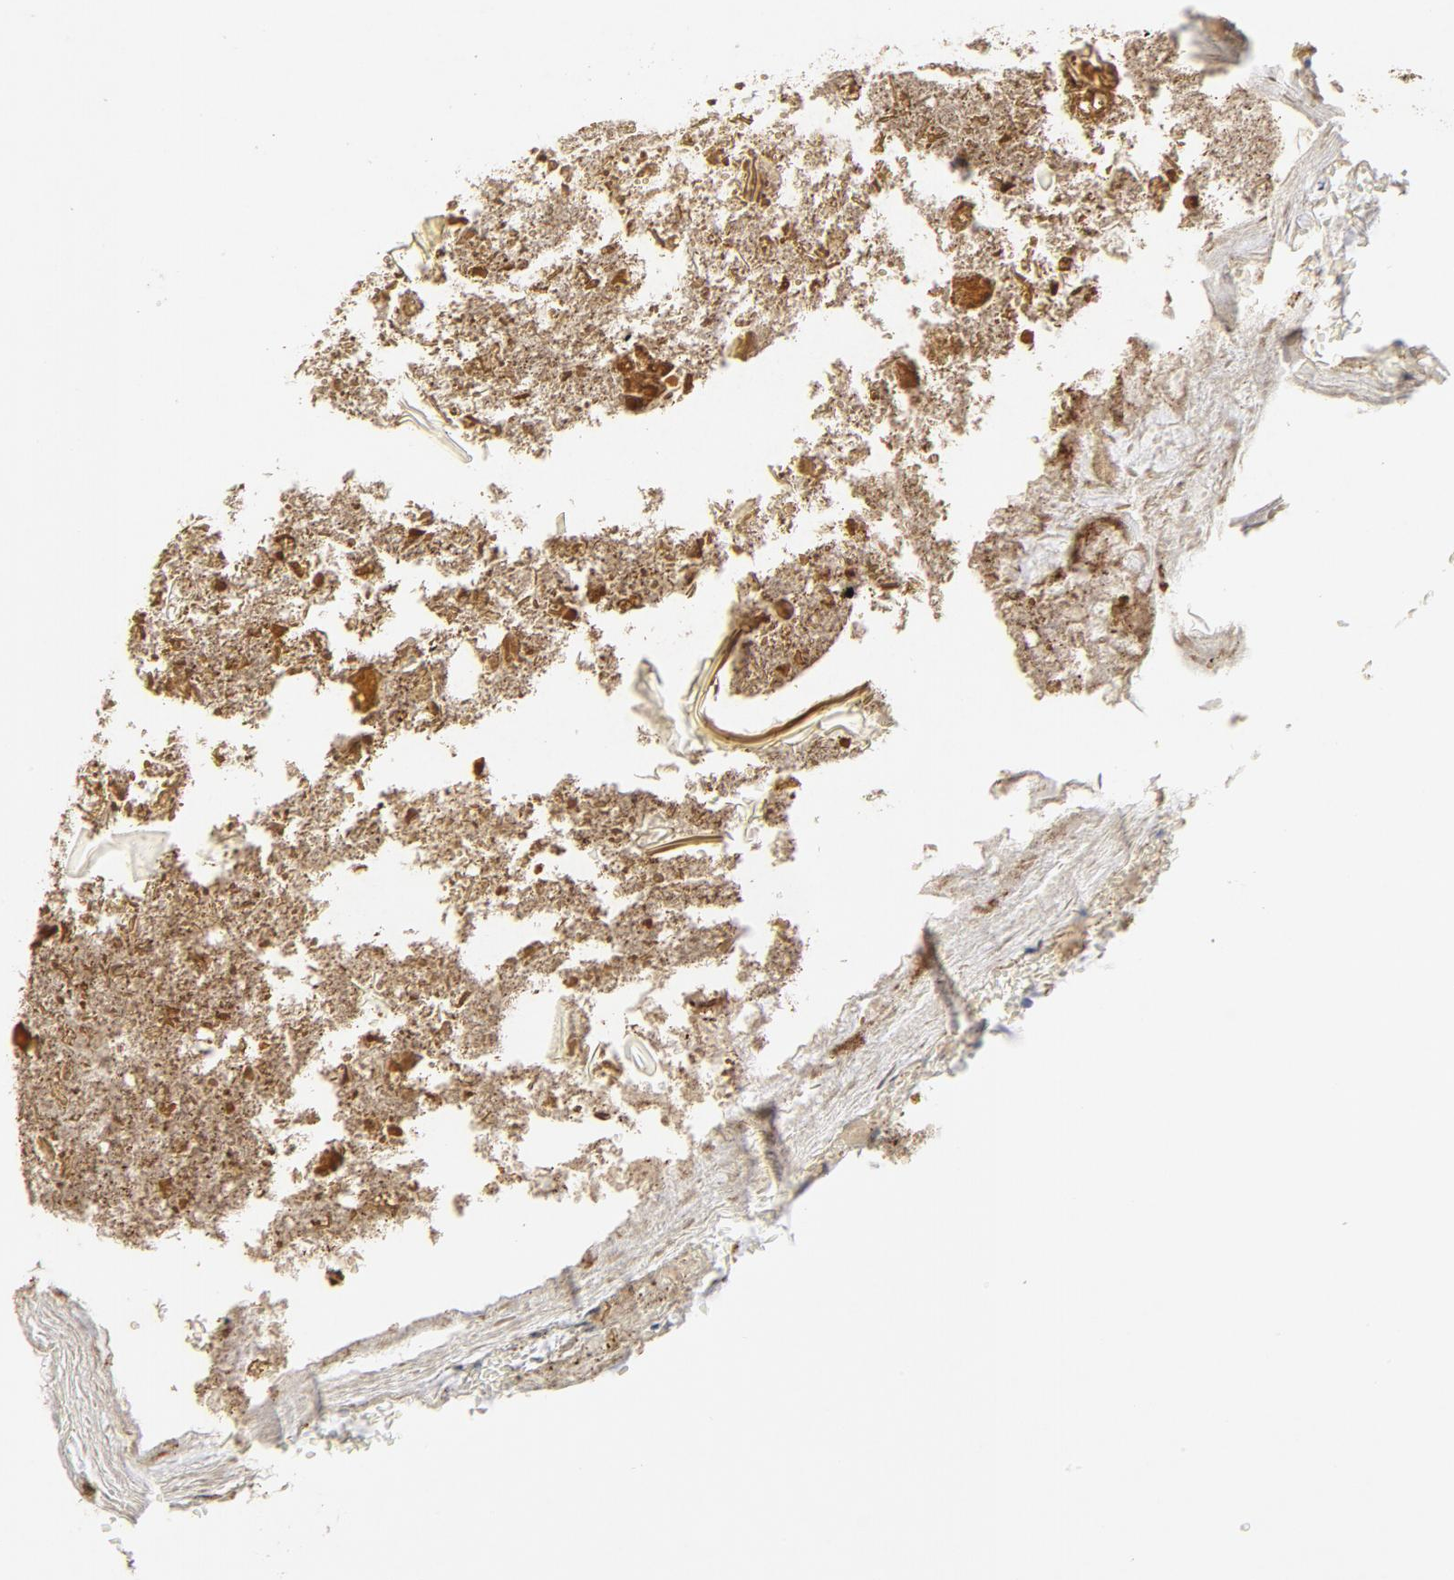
{"staining": {"intensity": "moderate", "quantity": ">75%", "location": "cytoplasmic/membranous"}, "tissue": "appendix", "cell_type": "Glandular cells", "image_type": "normal", "snomed": [{"axis": "morphology", "description": "Normal tissue, NOS"}, {"axis": "topography", "description": "Appendix"}], "caption": "Immunohistochemical staining of normal appendix shows medium levels of moderate cytoplasmic/membranous expression in approximately >75% of glandular cells.", "gene": "LRP6", "patient": {"sex": "female", "age": 10}}